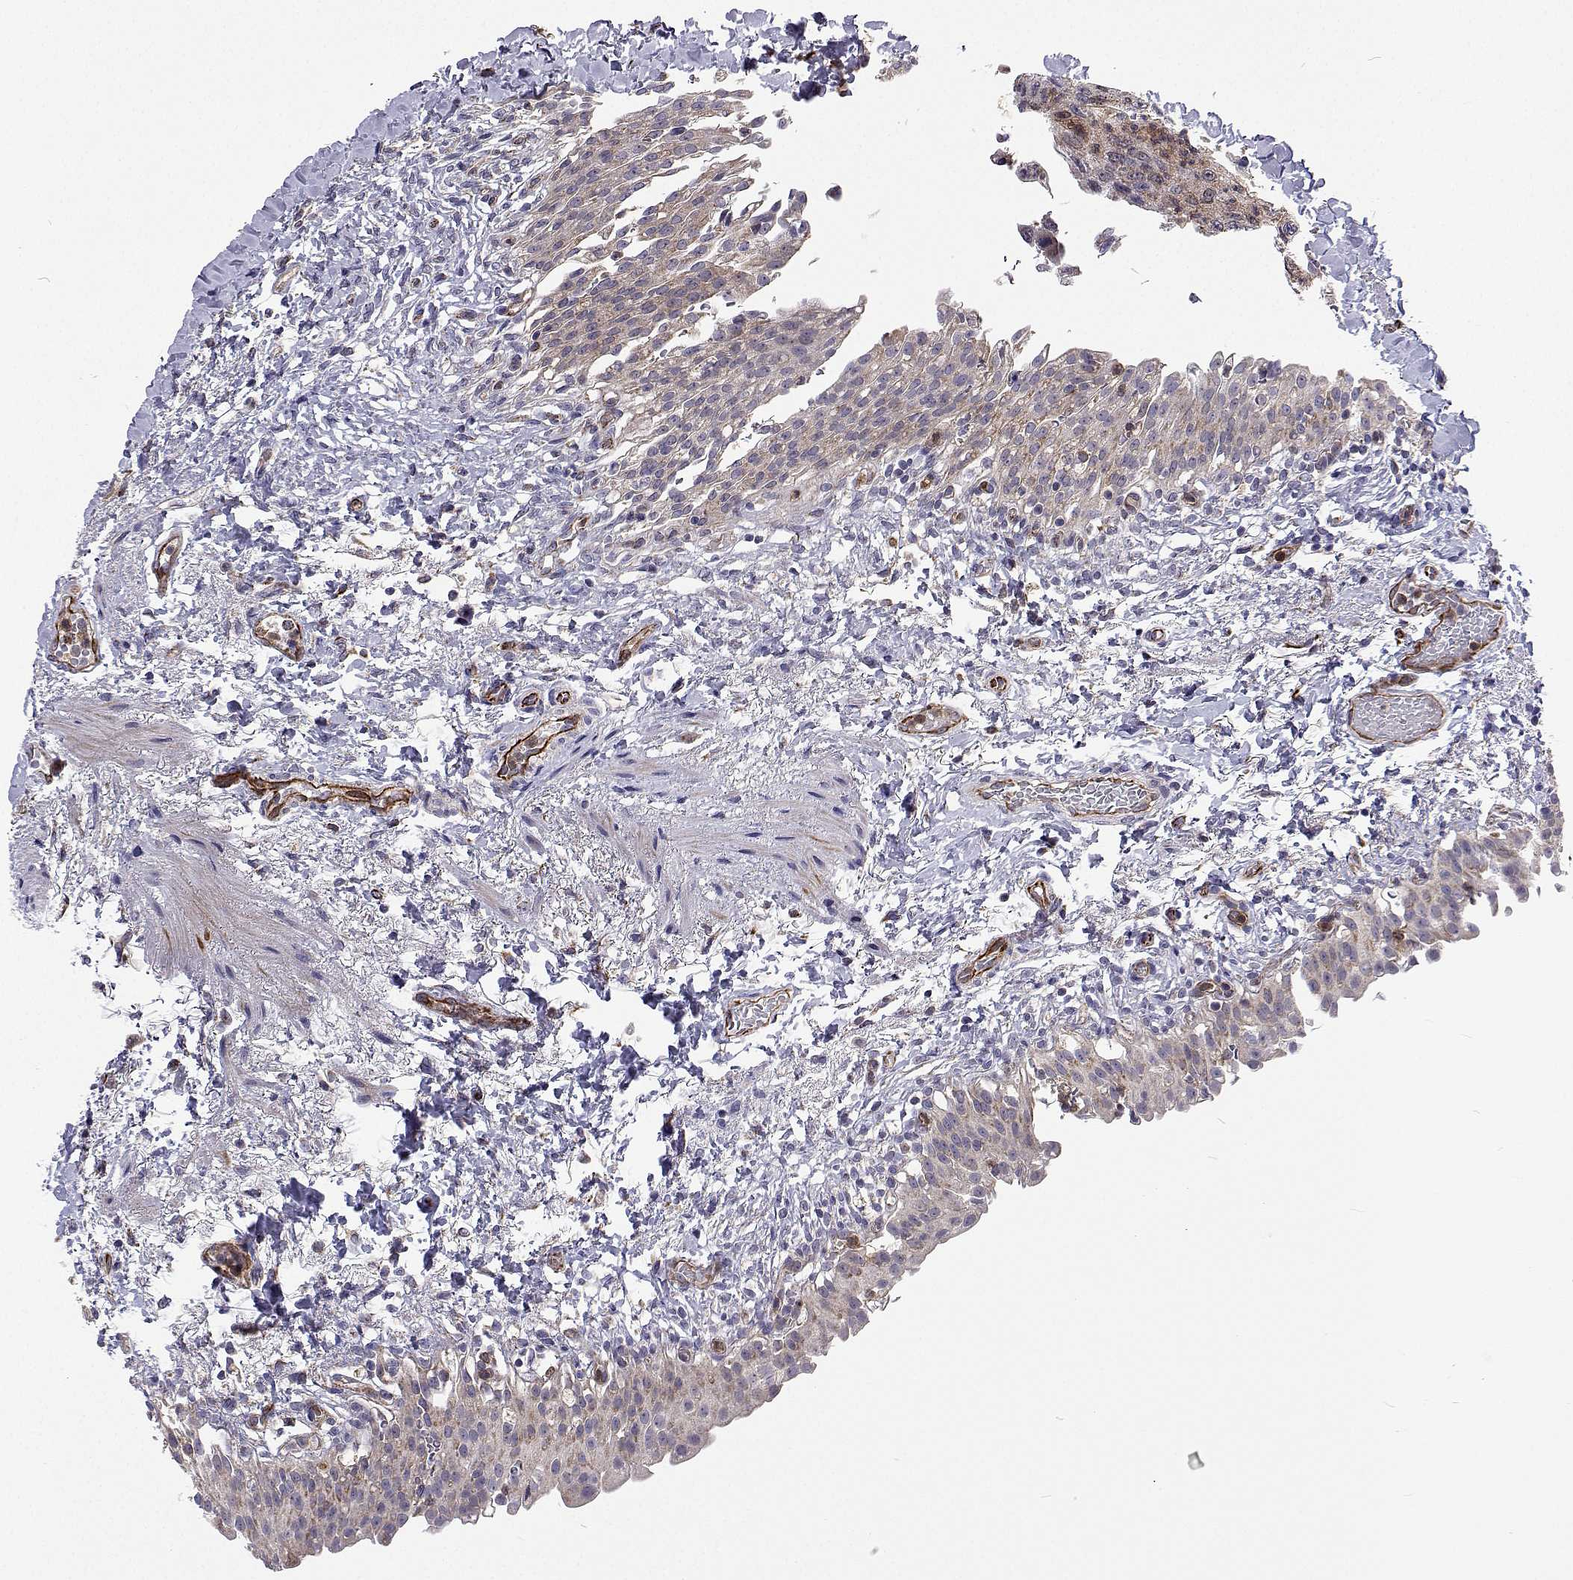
{"staining": {"intensity": "moderate", "quantity": "25%-75%", "location": "cytoplasmic/membranous"}, "tissue": "urinary bladder", "cell_type": "Urothelial cells", "image_type": "normal", "snomed": [{"axis": "morphology", "description": "Normal tissue, NOS"}, {"axis": "topography", "description": "Urinary bladder"}, {"axis": "topography", "description": "Peripheral nerve tissue"}], "caption": "IHC of benign human urinary bladder exhibits medium levels of moderate cytoplasmic/membranous positivity in about 25%-75% of urothelial cells. (brown staining indicates protein expression, while blue staining denotes nuclei).", "gene": "DHTKD1", "patient": {"sex": "female", "age": 60}}